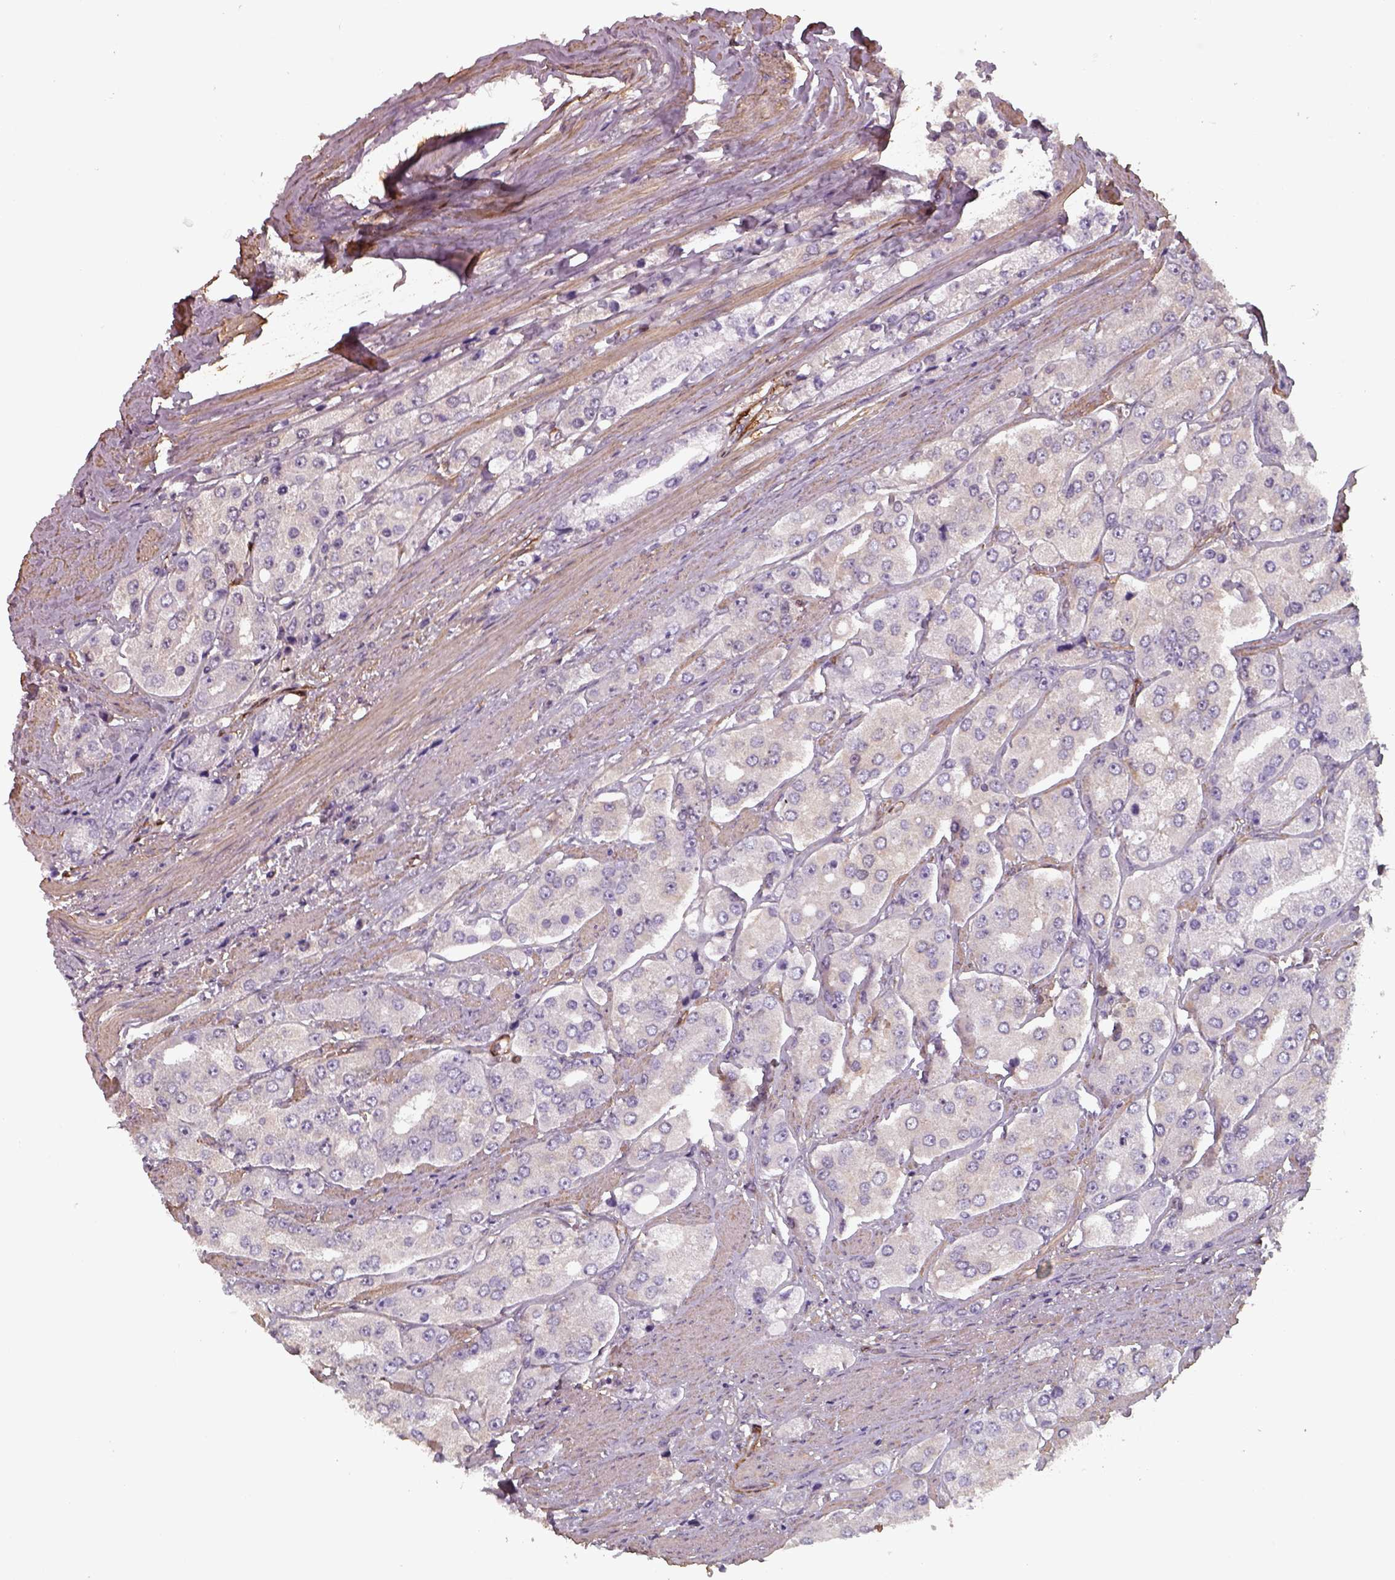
{"staining": {"intensity": "negative", "quantity": "none", "location": "none"}, "tissue": "prostate cancer", "cell_type": "Tumor cells", "image_type": "cancer", "snomed": [{"axis": "morphology", "description": "Adenocarcinoma, Low grade"}, {"axis": "topography", "description": "Prostate"}], "caption": "Human adenocarcinoma (low-grade) (prostate) stained for a protein using immunohistochemistry (IHC) reveals no expression in tumor cells.", "gene": "ISYNA1", "patient": {"sex": "male", "age": 69}}